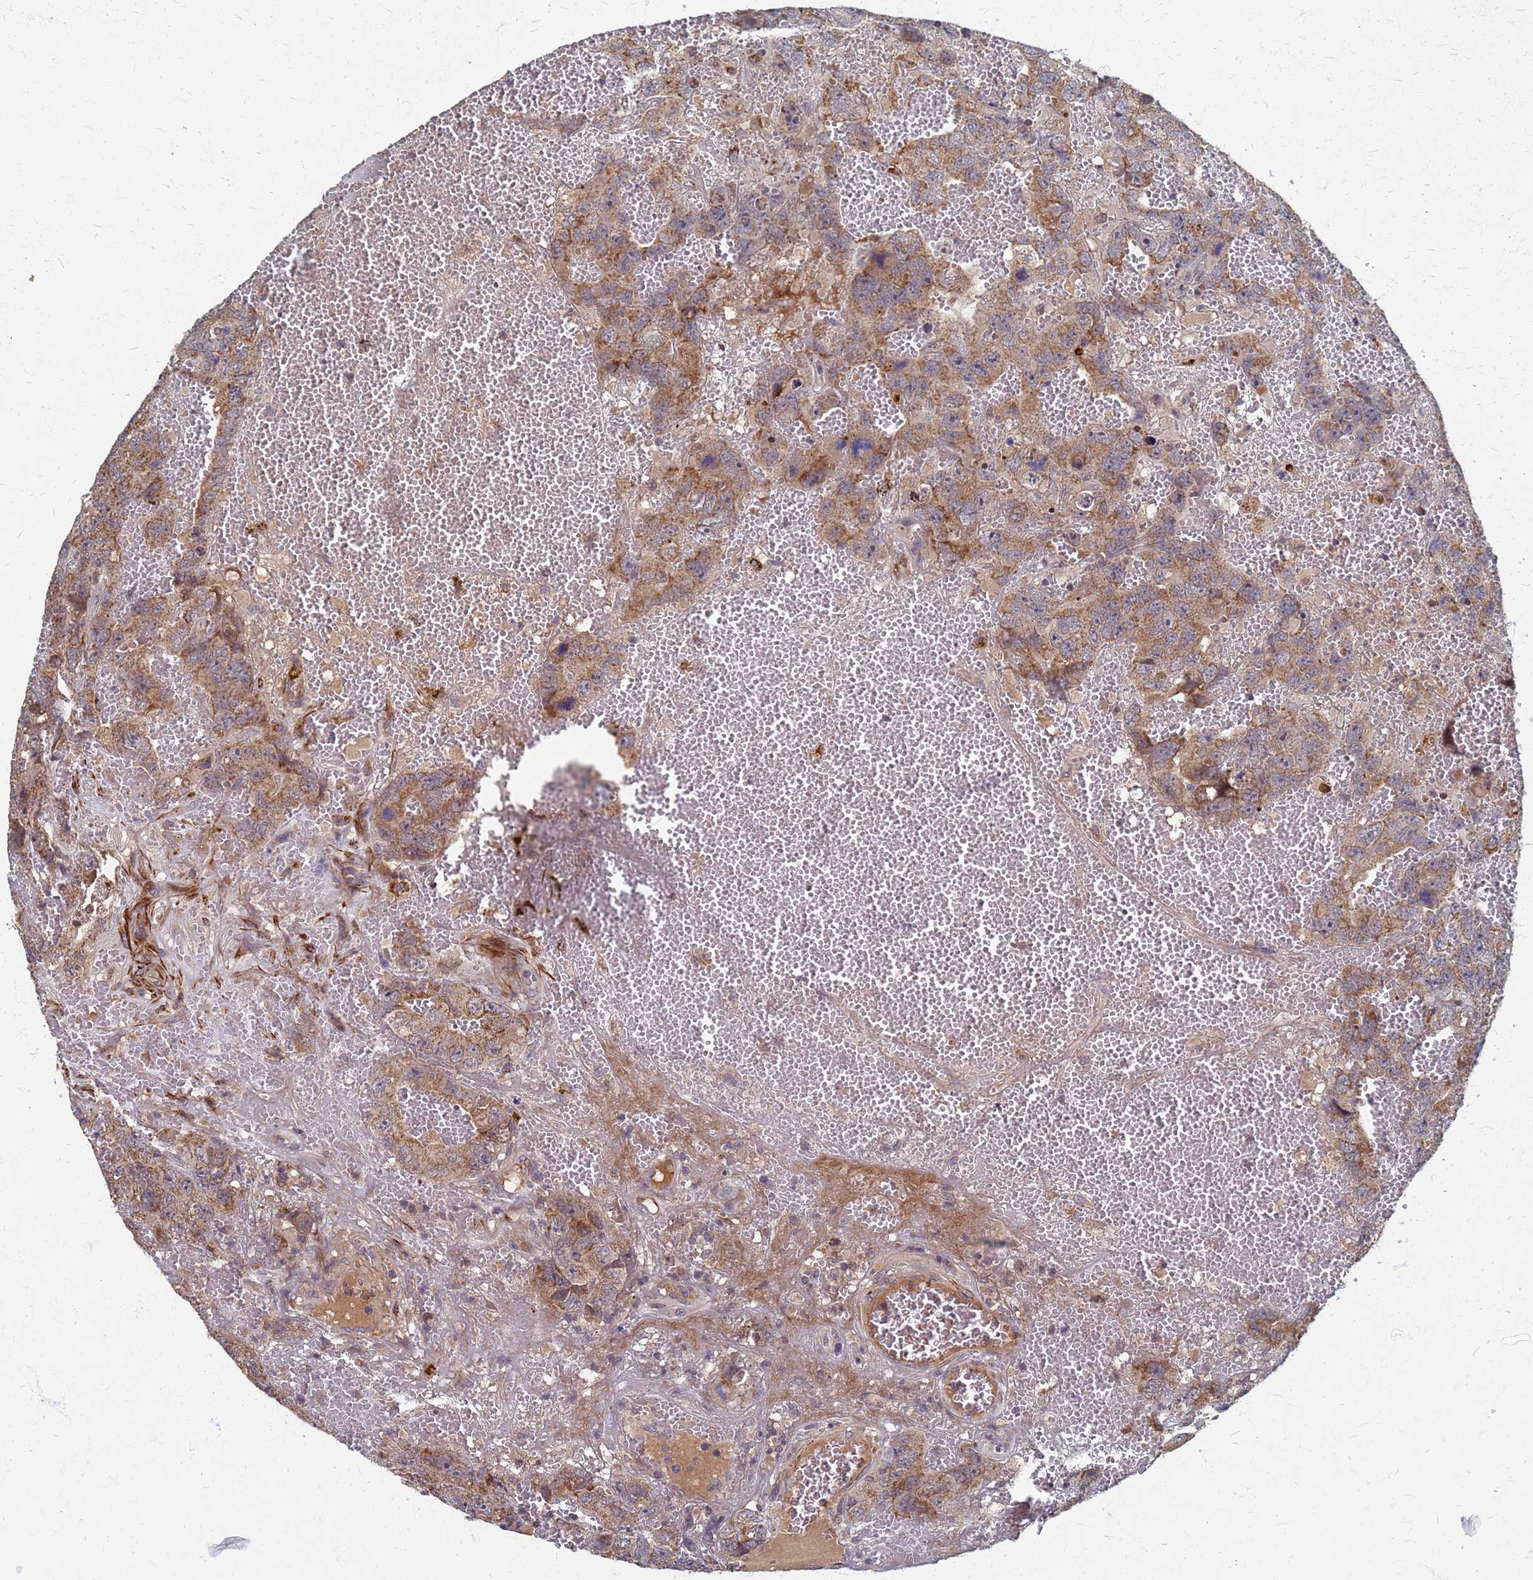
{"staining": {"intensity": "moderate", "quantity": ">75%", "location": "cytoplasmic/membranous"}, "tissue": "testis cancer", "cell_type": "Tumor cells", "image_type": "cancer", "snomed": [{"axis": "morphology", "description": "Carcinoma, Embryonal, NOS"}, {"axis": "topography", "description": "Testis"}], "caption": "Immunohistochemistry (IHC) photomicrograph of human testis cancer (embryonal carcinoma) stained for a protein (brown), which exhibits medium levels of moderate cytoplasmic/membranous expression in approximately >75% of tumor cells.", "gene": "ATPAF1", "patient": {"sex": "male", "age": 45}}